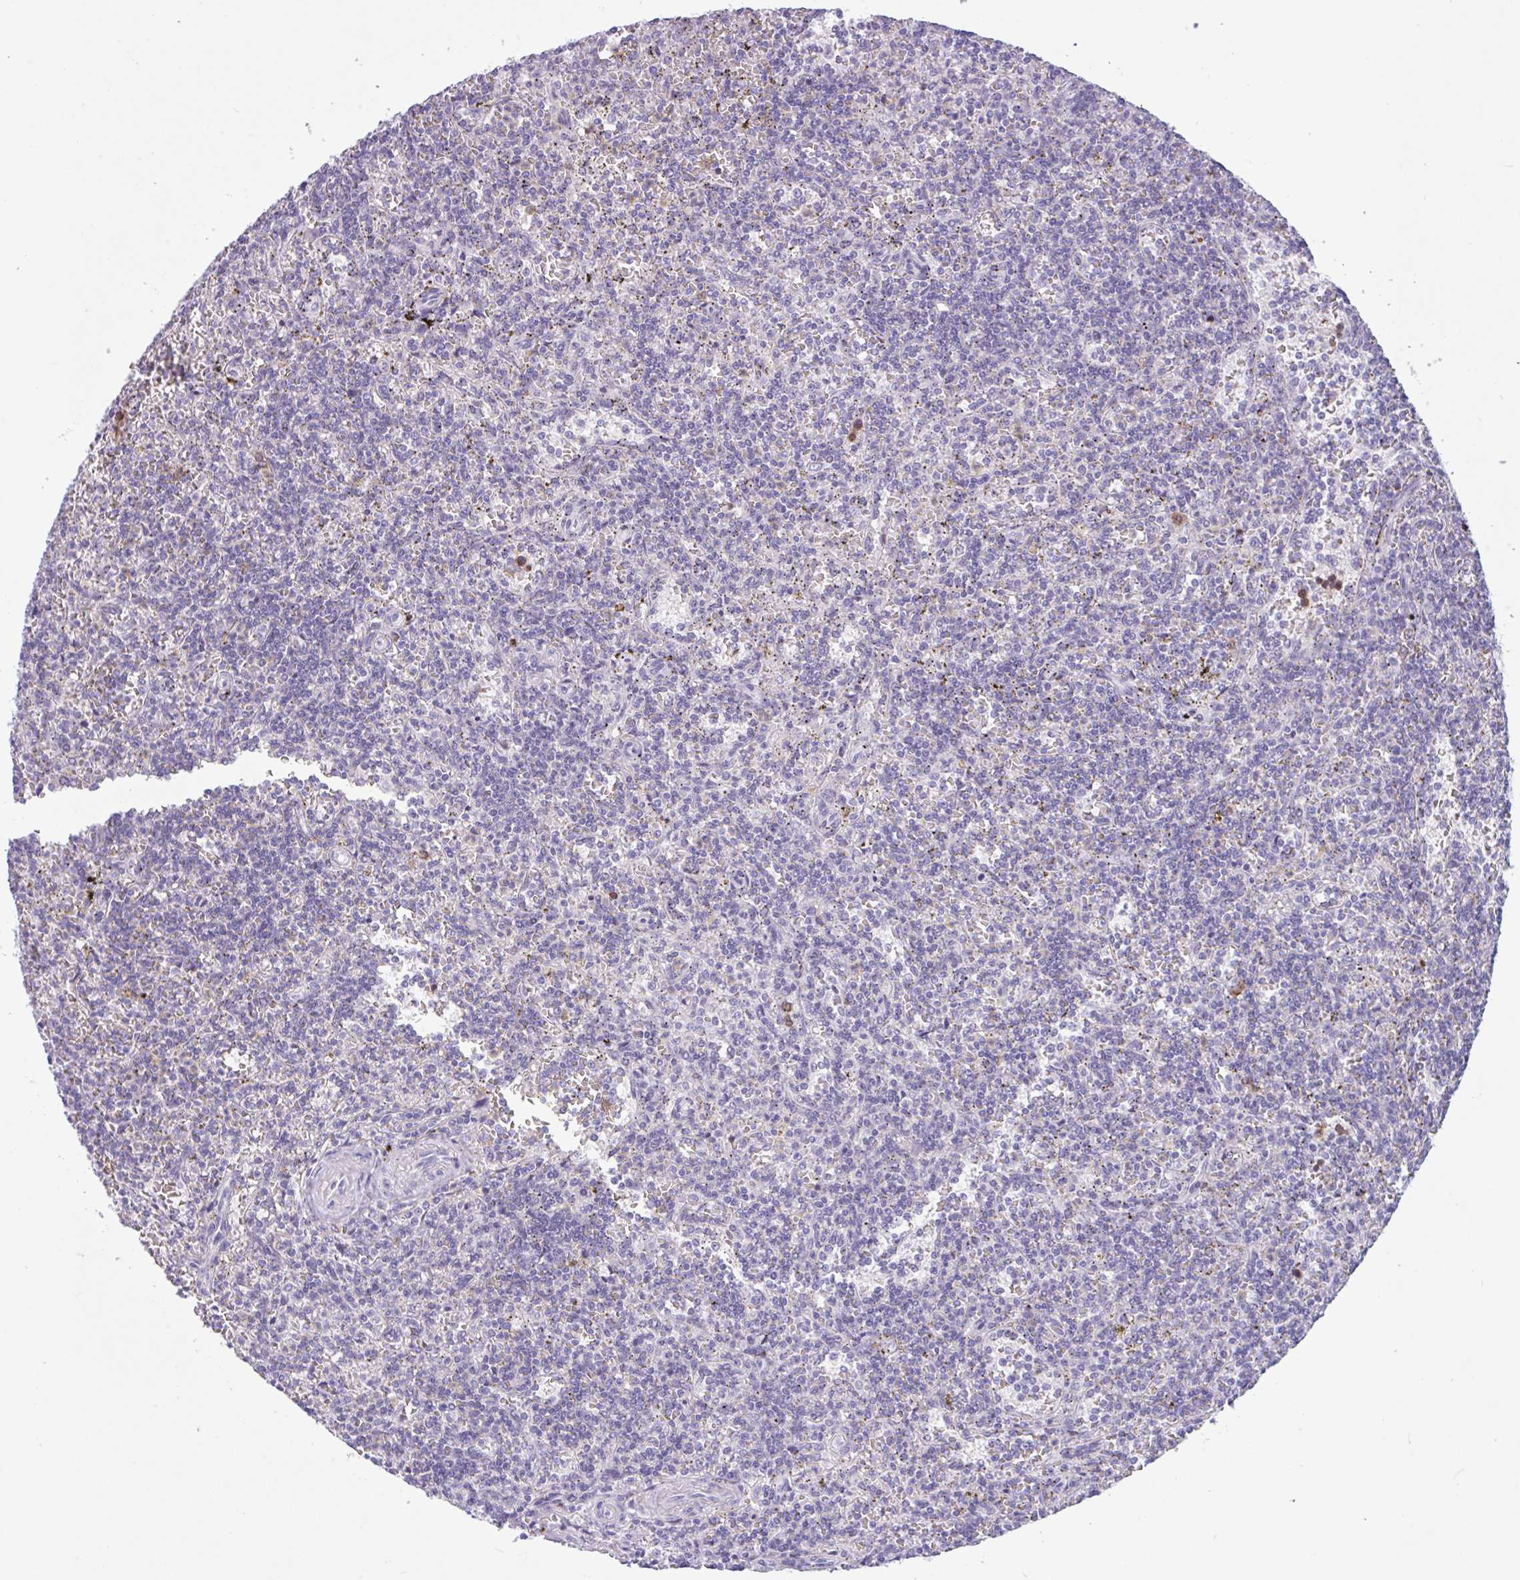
{"staining": {"intensity": "negative", "quantity": "none", "location": "none"}, "tissue": "lymphoma", "cell_type": "Tumor cells", "image_type": "cancer", "snomed": [{"axis": "morphology", "description": "Malignant lymphoma, non-Hodgkin's type, Low grade"}, {"axis": "topography", "description": "Spleen"}], "caption": "IHC histopathology image of malignant lymphoma, non-Hodgkin's type (low-grade) stained for a protein (brown), which reveals no expression in tumor cells.", "gene": "CTSE", "patient": {"sex": "male", "age": 73}}